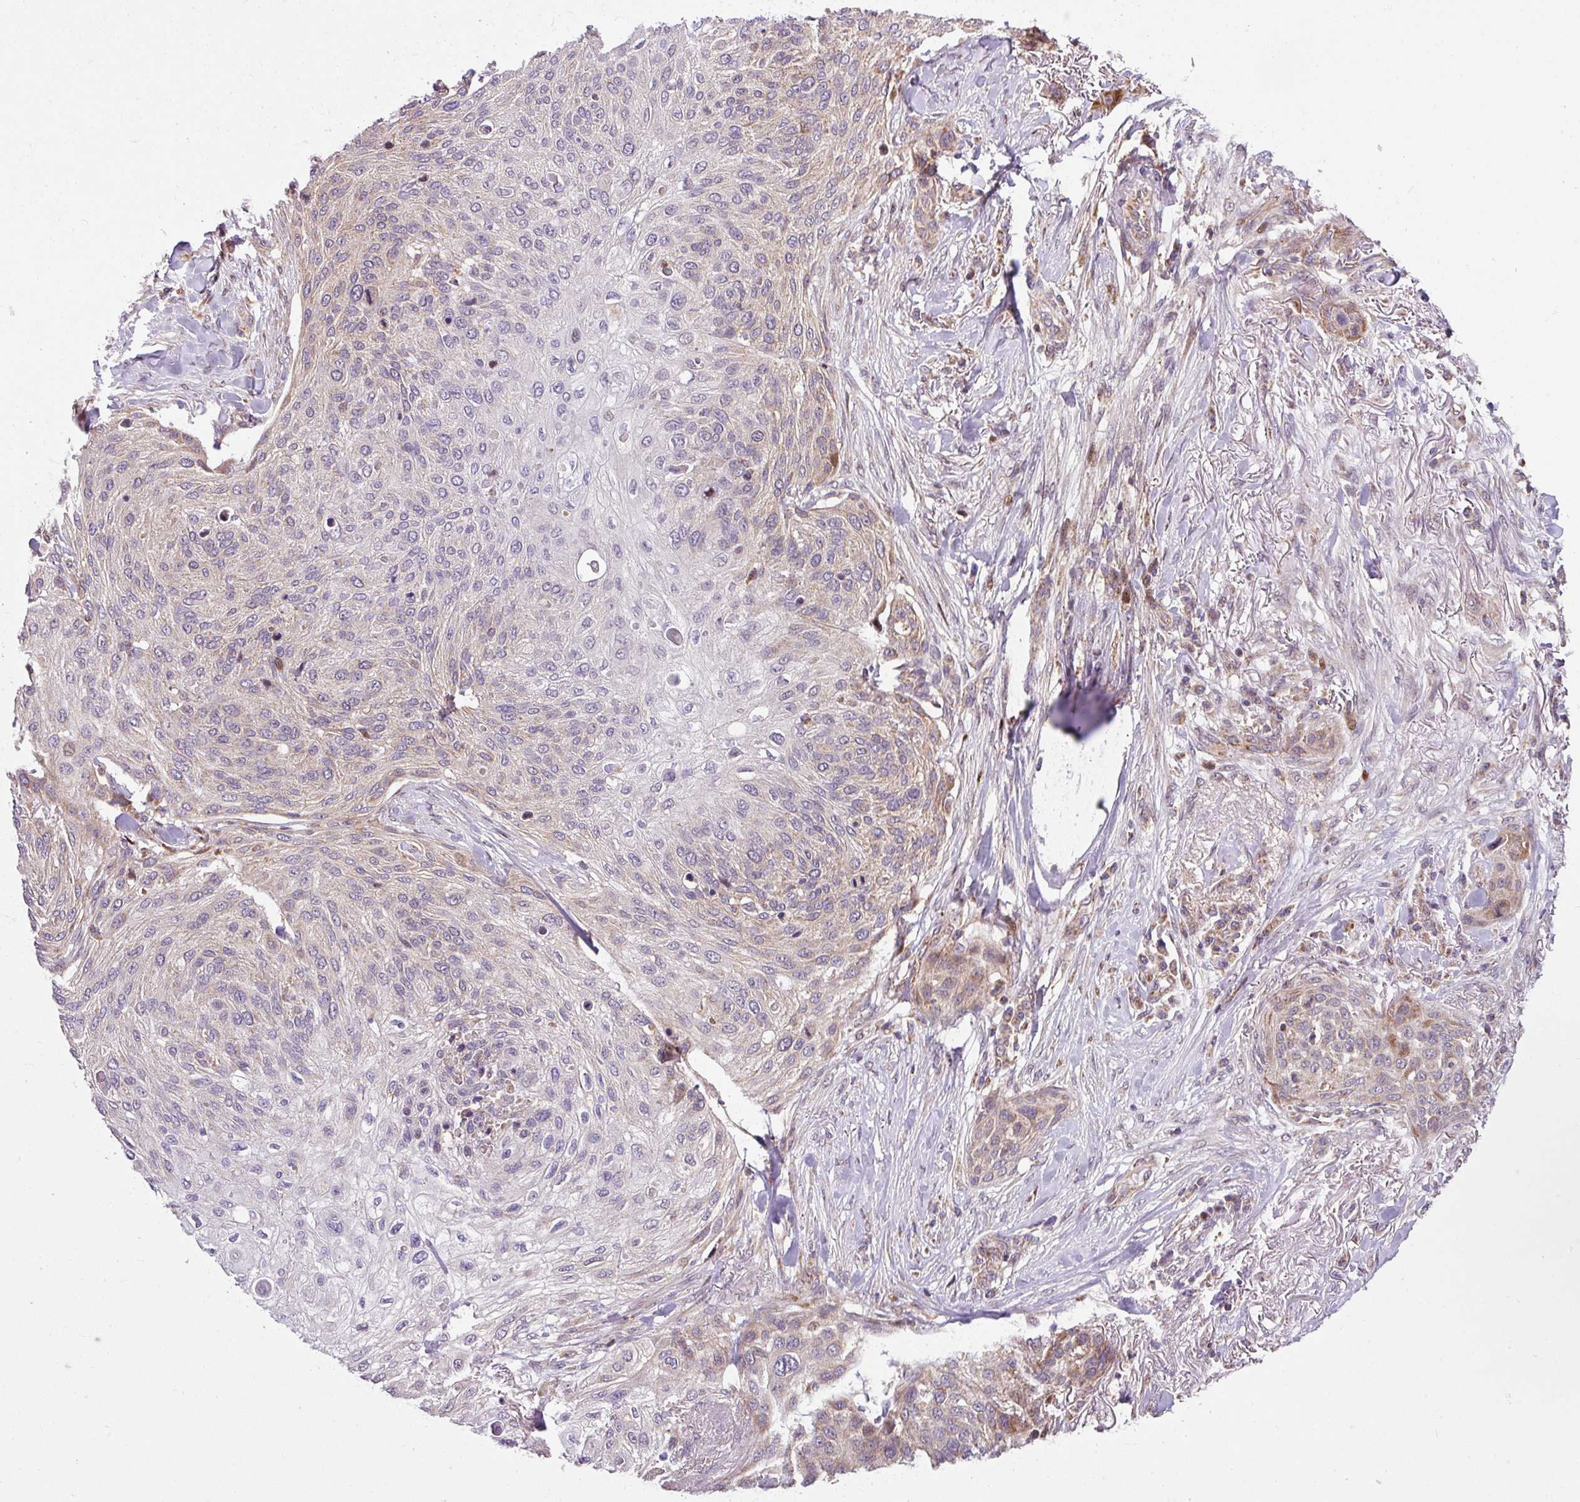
{"staining": {"intensity": "moderate", "quantity": "<25%", "location": "cytoplasmic/membranous"}, "tissue": "skin cancer", "cell_type": "Tumor cells", "image_type": "cancer", "snomed": [{"axis": "morphology", "description": "Squamous cell carcinoma, NOS"}, {"axis": "topography", "description": "Skin"}], "caption": "Protein staining exhibits moderate cytoplasmic/membranous positivity in about <25% of tumor cells in skin squamous cell carcinoma.", "gene": "SARS2", "patient": {"sex": "female", "age": 87}}